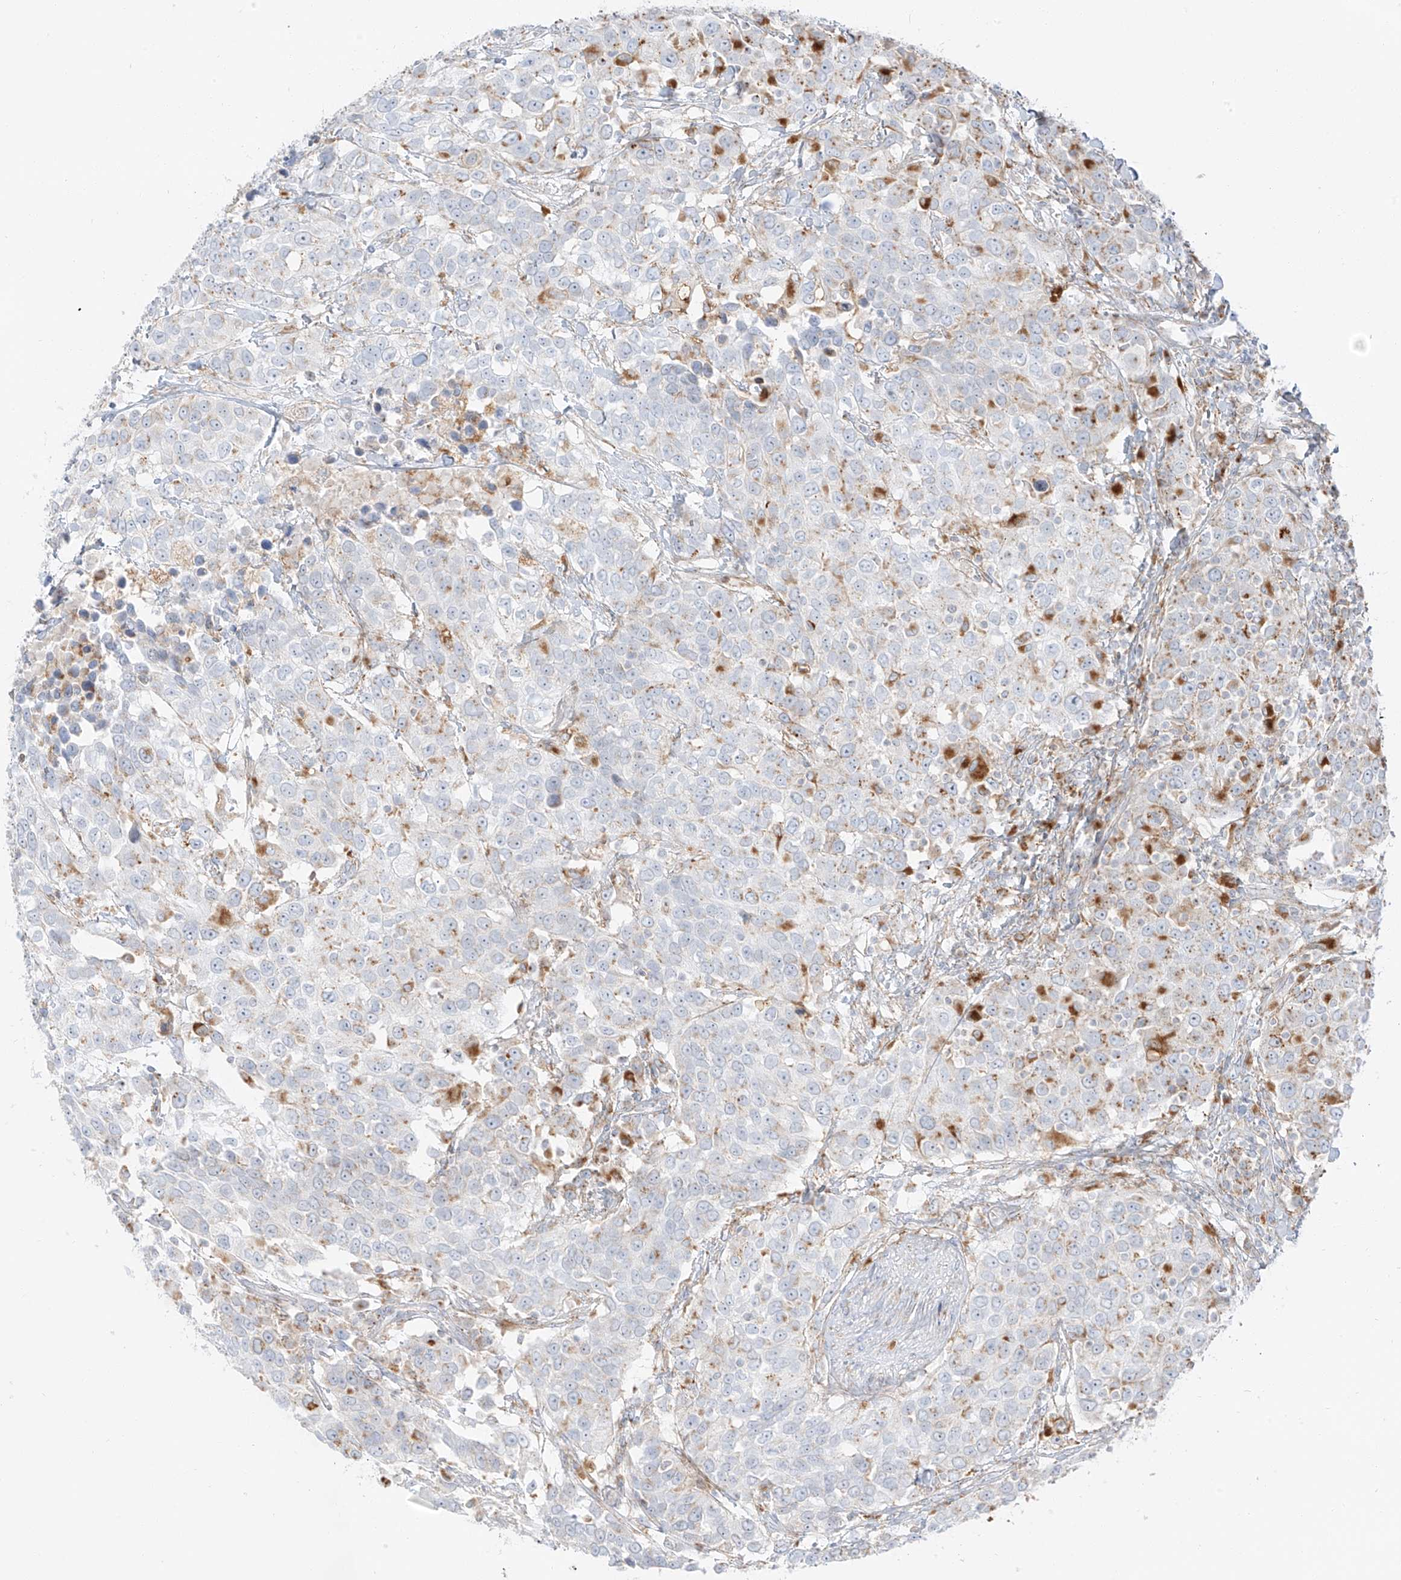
{"staining": {"intensity": "strong", "quantity": "<25%", "location": "cytoplasmic/membranous"}, "tissue": "urothelial cancer", "cell_type": "Tumor cells", "image_type": "cancer", "snomed": [{"axis": "morphology", "description": "Urothelial carcinoma, High grade"}, {"axis": "topography", "description": "Urinary bladder"}], "caption": "IHC of high-grade urothelial carcinoma exhibits medium levels of strong cytoplasmic/membranous positivity in about <25% of tumor cells.", "gene": "SLC35F6", "patient": {"sex": "female", "age": 80}}